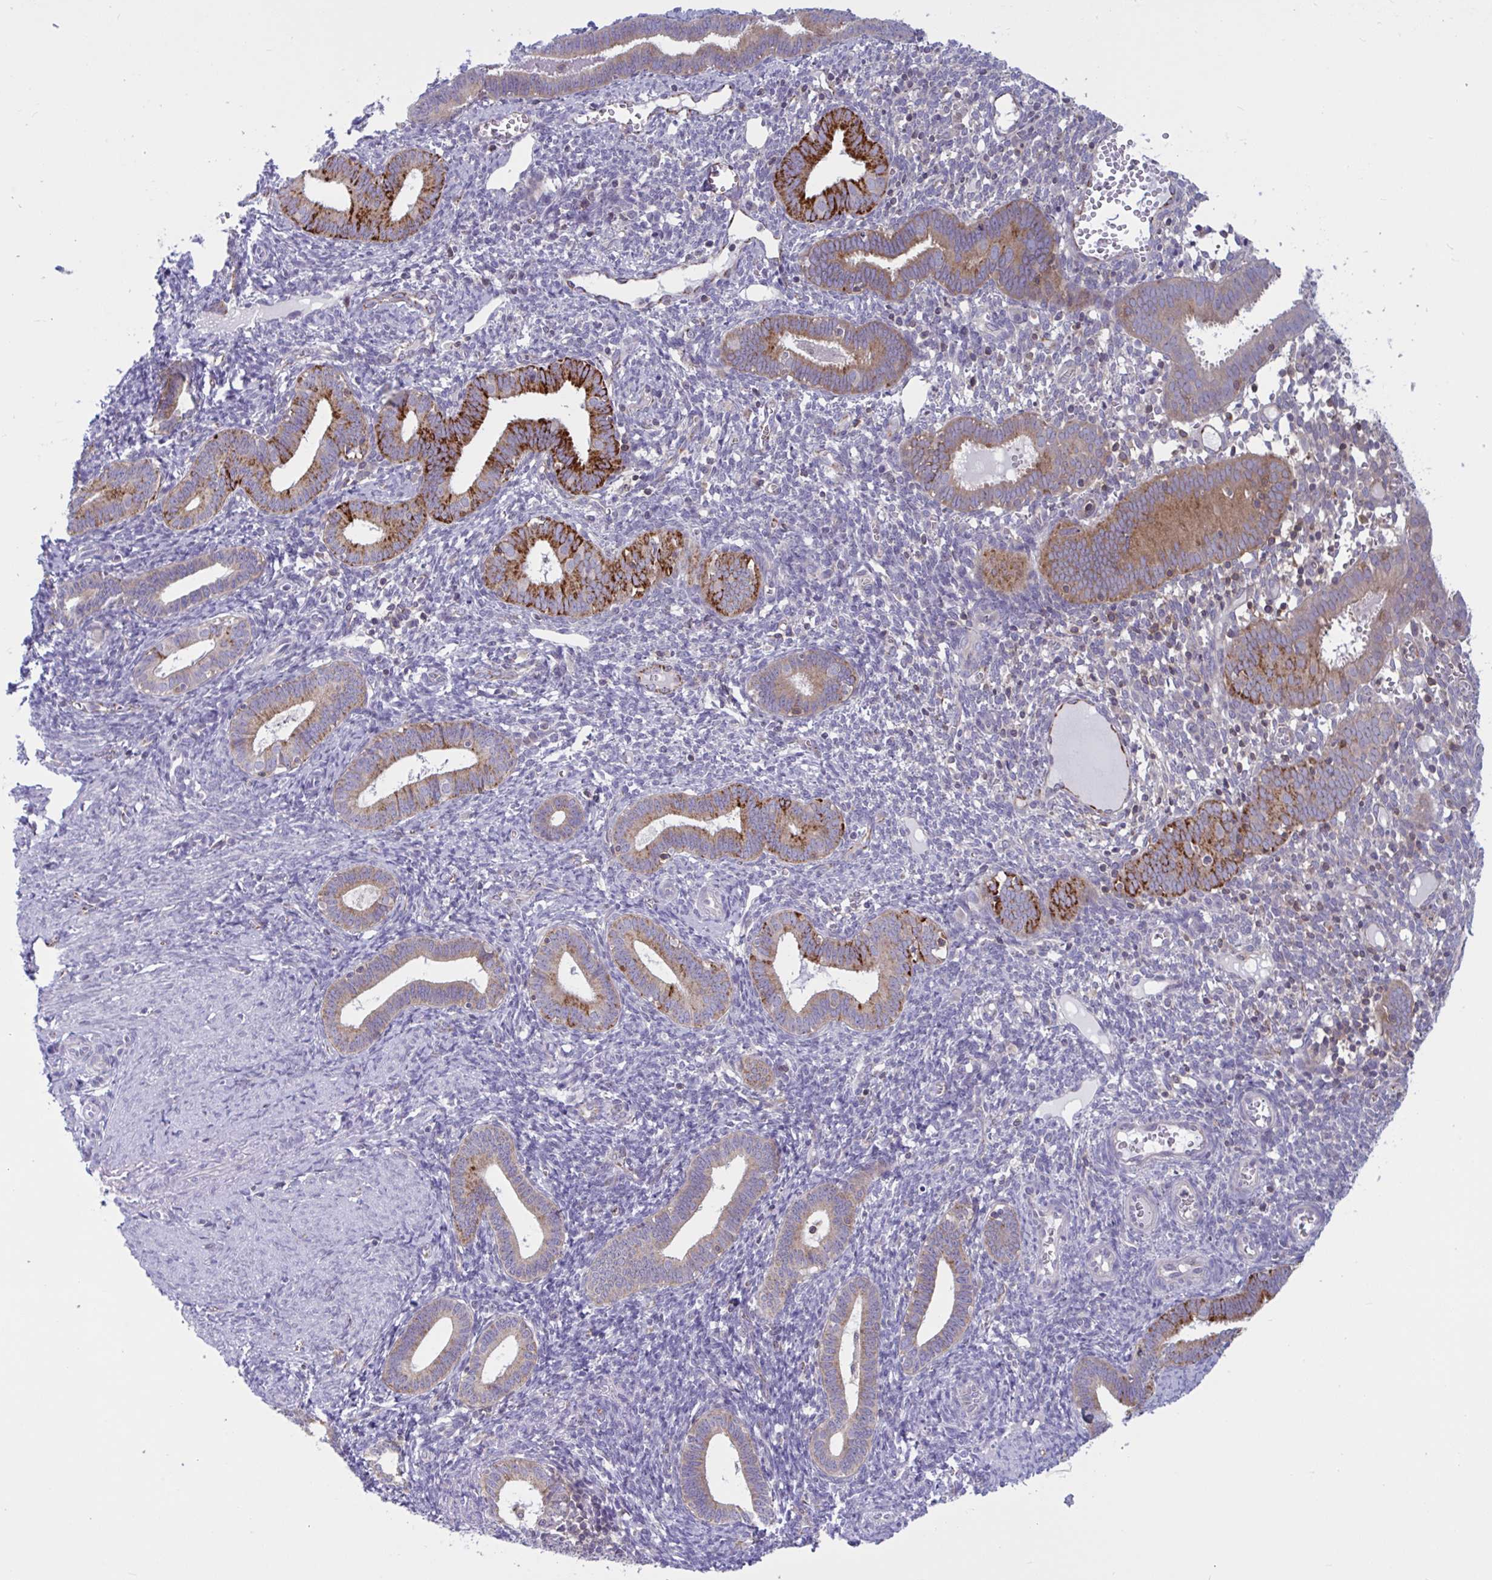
{"staining": {"intensity": "negative", "quantity": "none", "location": "none"}, "tissue": "endometrium", "cell_type": "Cells in endometrial stroma", "image_type": "normal", "snomed": [{"axis": "morphology", "description": "Normal tissue, NOS"}, {"axis": "topography", "description": "Endometrium"}], "caption": "Human endometrium stained for a protein using IHC demonstrates no staining in cells in endometrial stroma.", "gene": "TANK", "patient": {"sex": "female", "age": 41}}